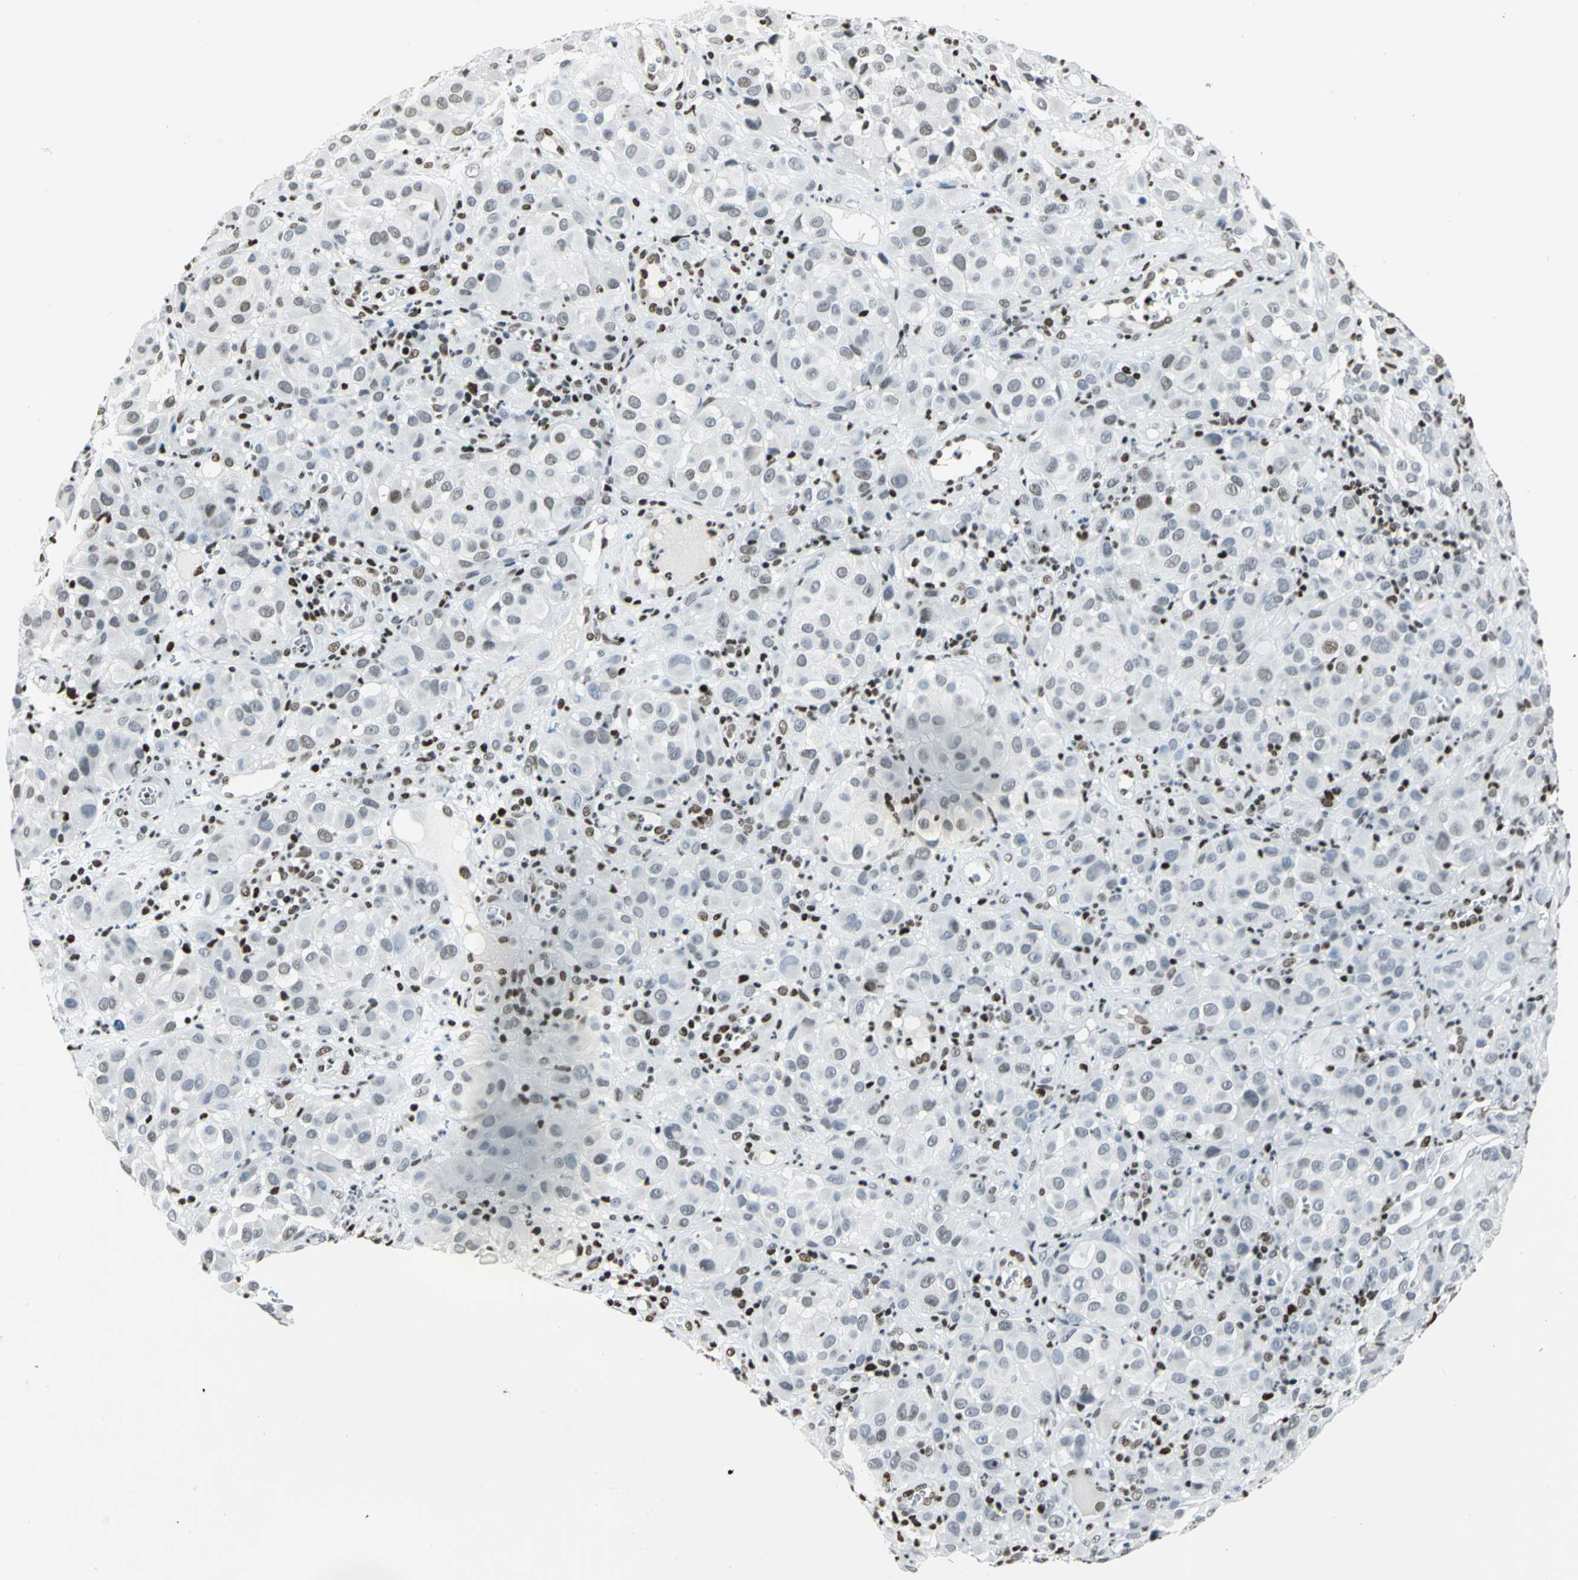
{"staining": {"intensity": "moderate", "quantity": "25%-75%", "location": "nuclear"}, "tissue": "melanoma", "cell_type": "Tumor cells", "image_type": "cancer", "snomed": [{"axis": "morphology", "description": "Malignant melanoma, NOS"}, {"axis": "topography", "description": "Skin"}], "caption": "This is a photomicrograph of immunohistochemistry staining of melanoma, which shows moderate positivity in the nuclear of tumor cells.", "gene": "HNRNPD", "patient": {"sex": "female", "age": 21}}